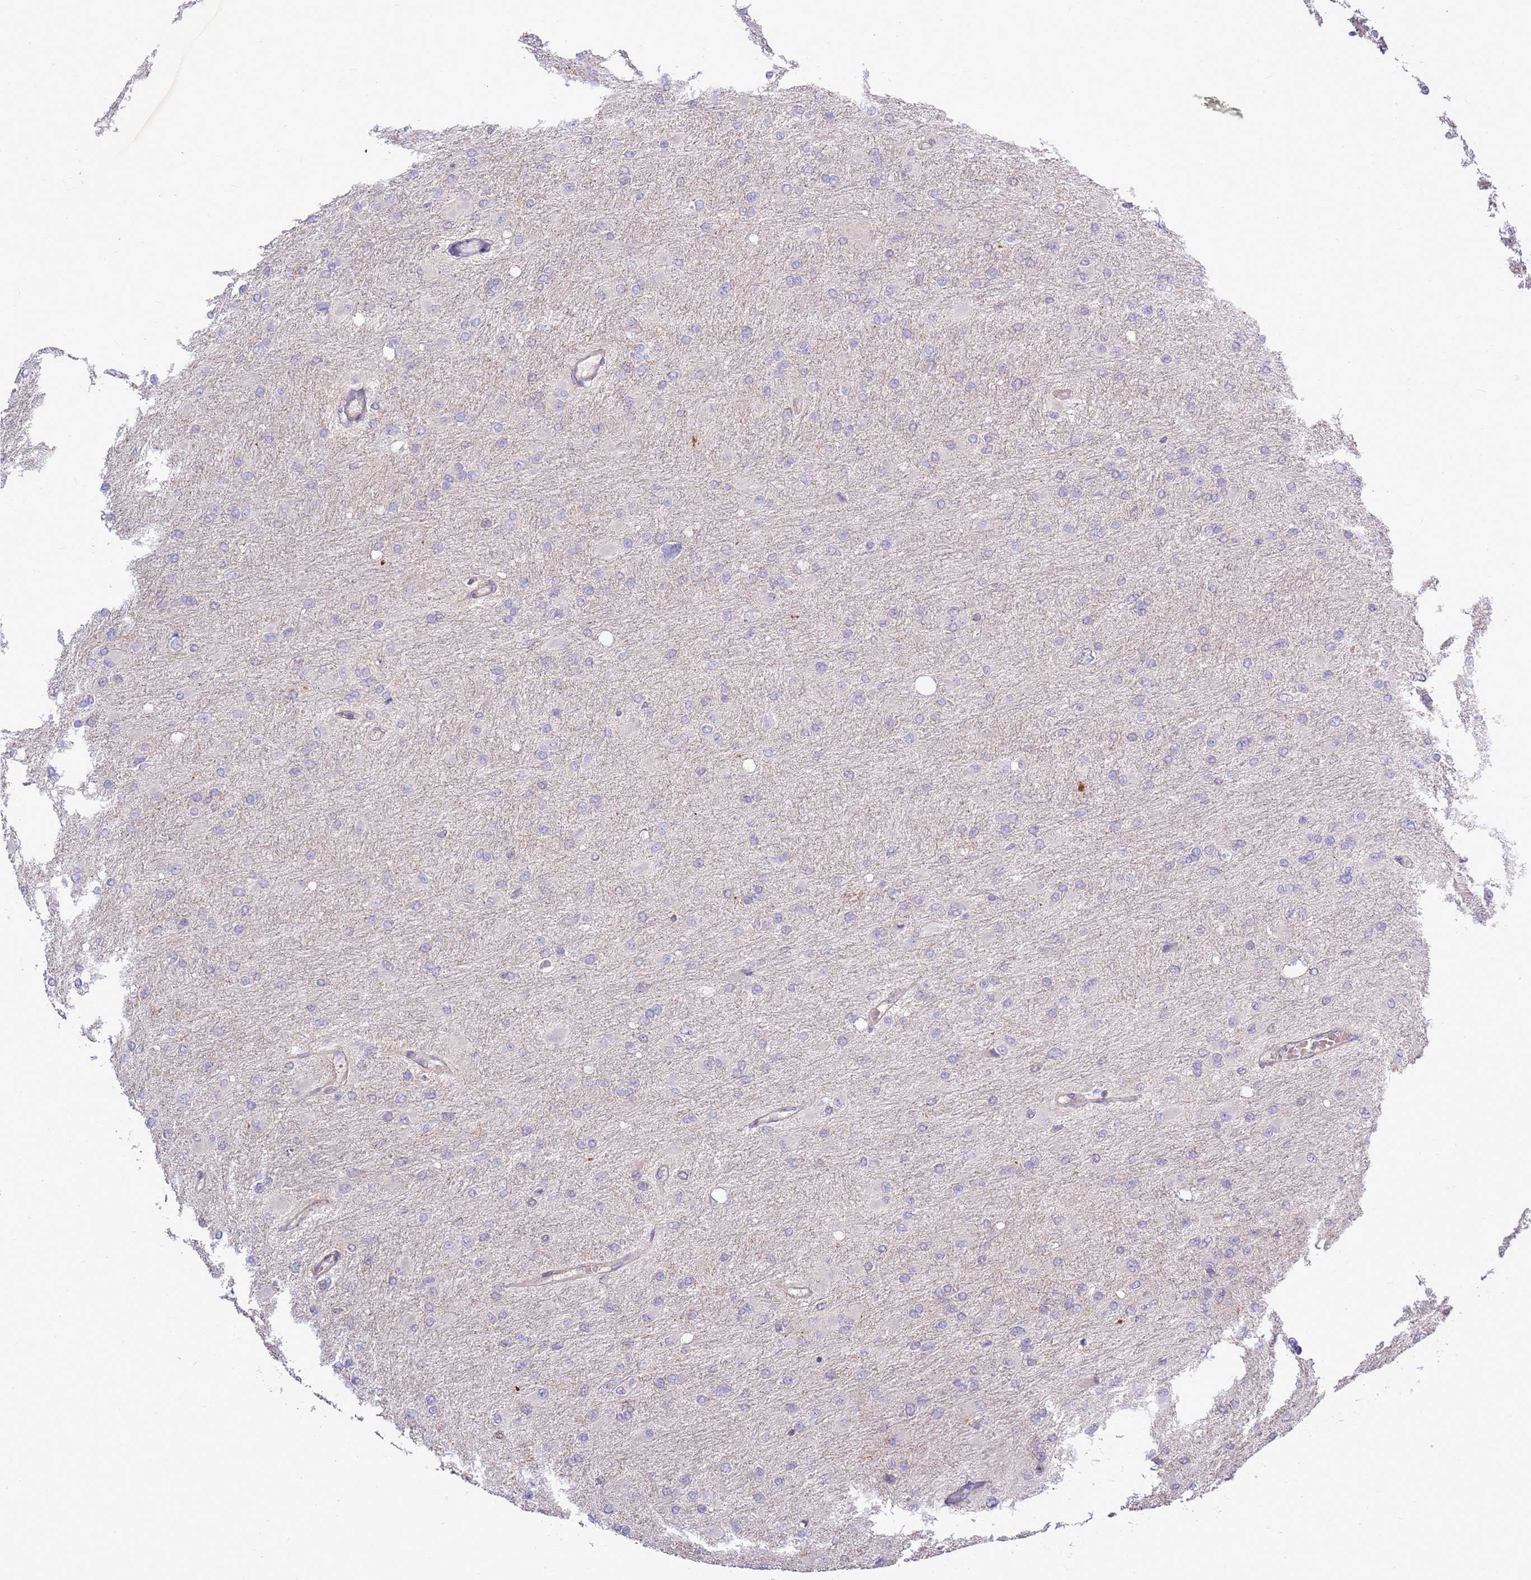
{"staining": {"intensity": "negative", "quantity": "none", "location": "none"}, "tissue": "glioma", "cell_type": "Tumor cells", "image_type": "cancer", "snomed": [{"axis": "morphology", "description": "Glioma, malignant, High grade"}, {"axis": "topography", "description": "Cerebral cortex"}], "caption": "Immunohistochemical staining of glioma shows no significant positivity in tumor cells.", "gene": "EVA1B", "patient": {"sex": "female", "age": 36}}